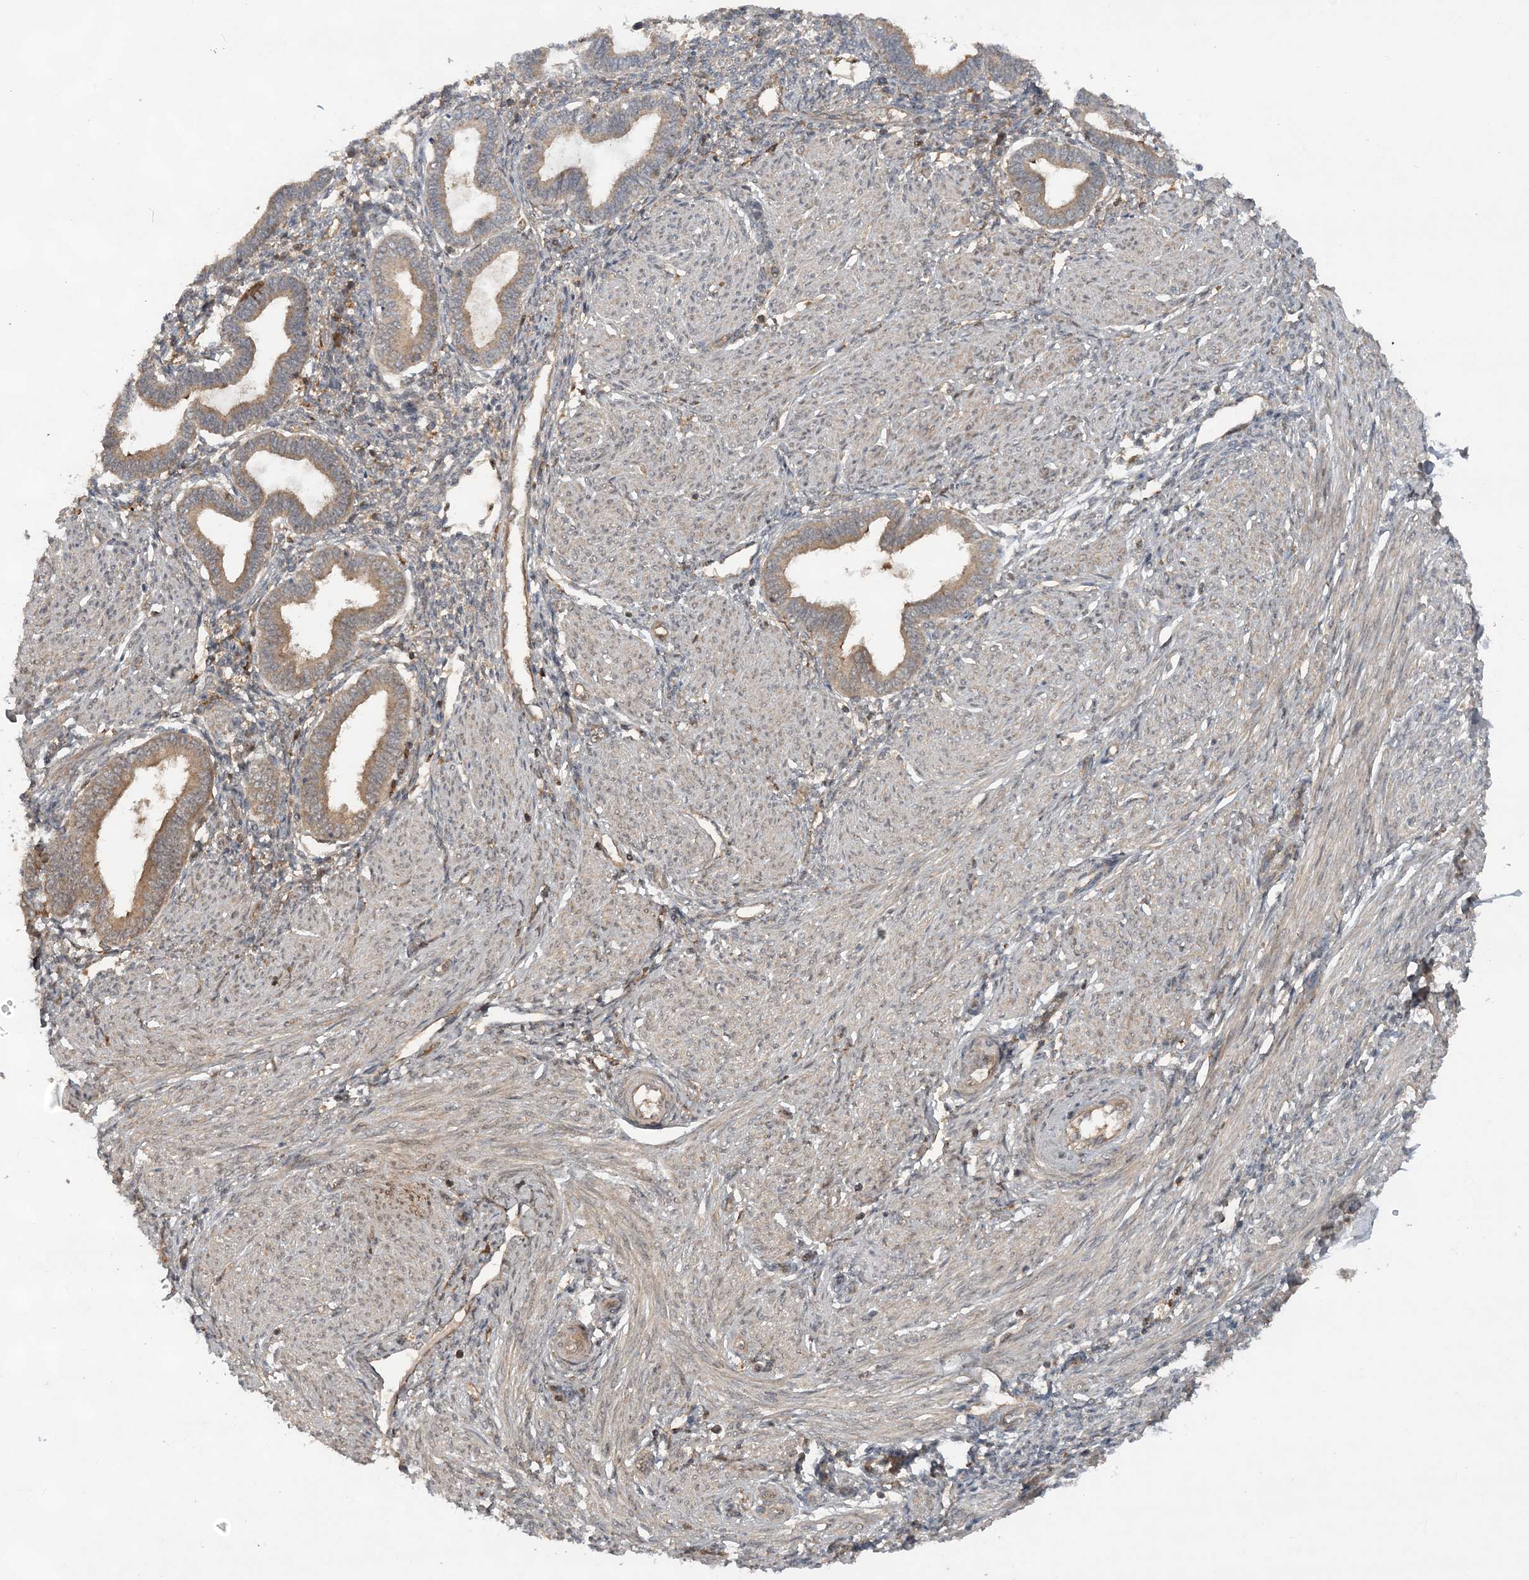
{"staining": {"intensity": "weak", "quantity": "25%-75%", "location": "cytoplasmic/membranous"}, "tissue": "endometrium", "cell_type": "Cells in endometrial stroma", "image_type": "normal", "snomed": [{"axis": "morphology", "description": "Normal tissue, NOS"}, {"axis": "topography", "description": "Endometrium"}], "caption": "IHC staining of normal endometrium, which exhibits low levels of weak cytoplasmic/membranous staining in about 25%-75% of cells in endometrial stroma indicating weak cytoplasmic/membranous protein expression. The staining was performed using DAB (brown) for protein detection and nuclei were counterstained in hematoxylin (blue).", "gene": "LACC1", "patient": {"sex": "female", "age": 53}}